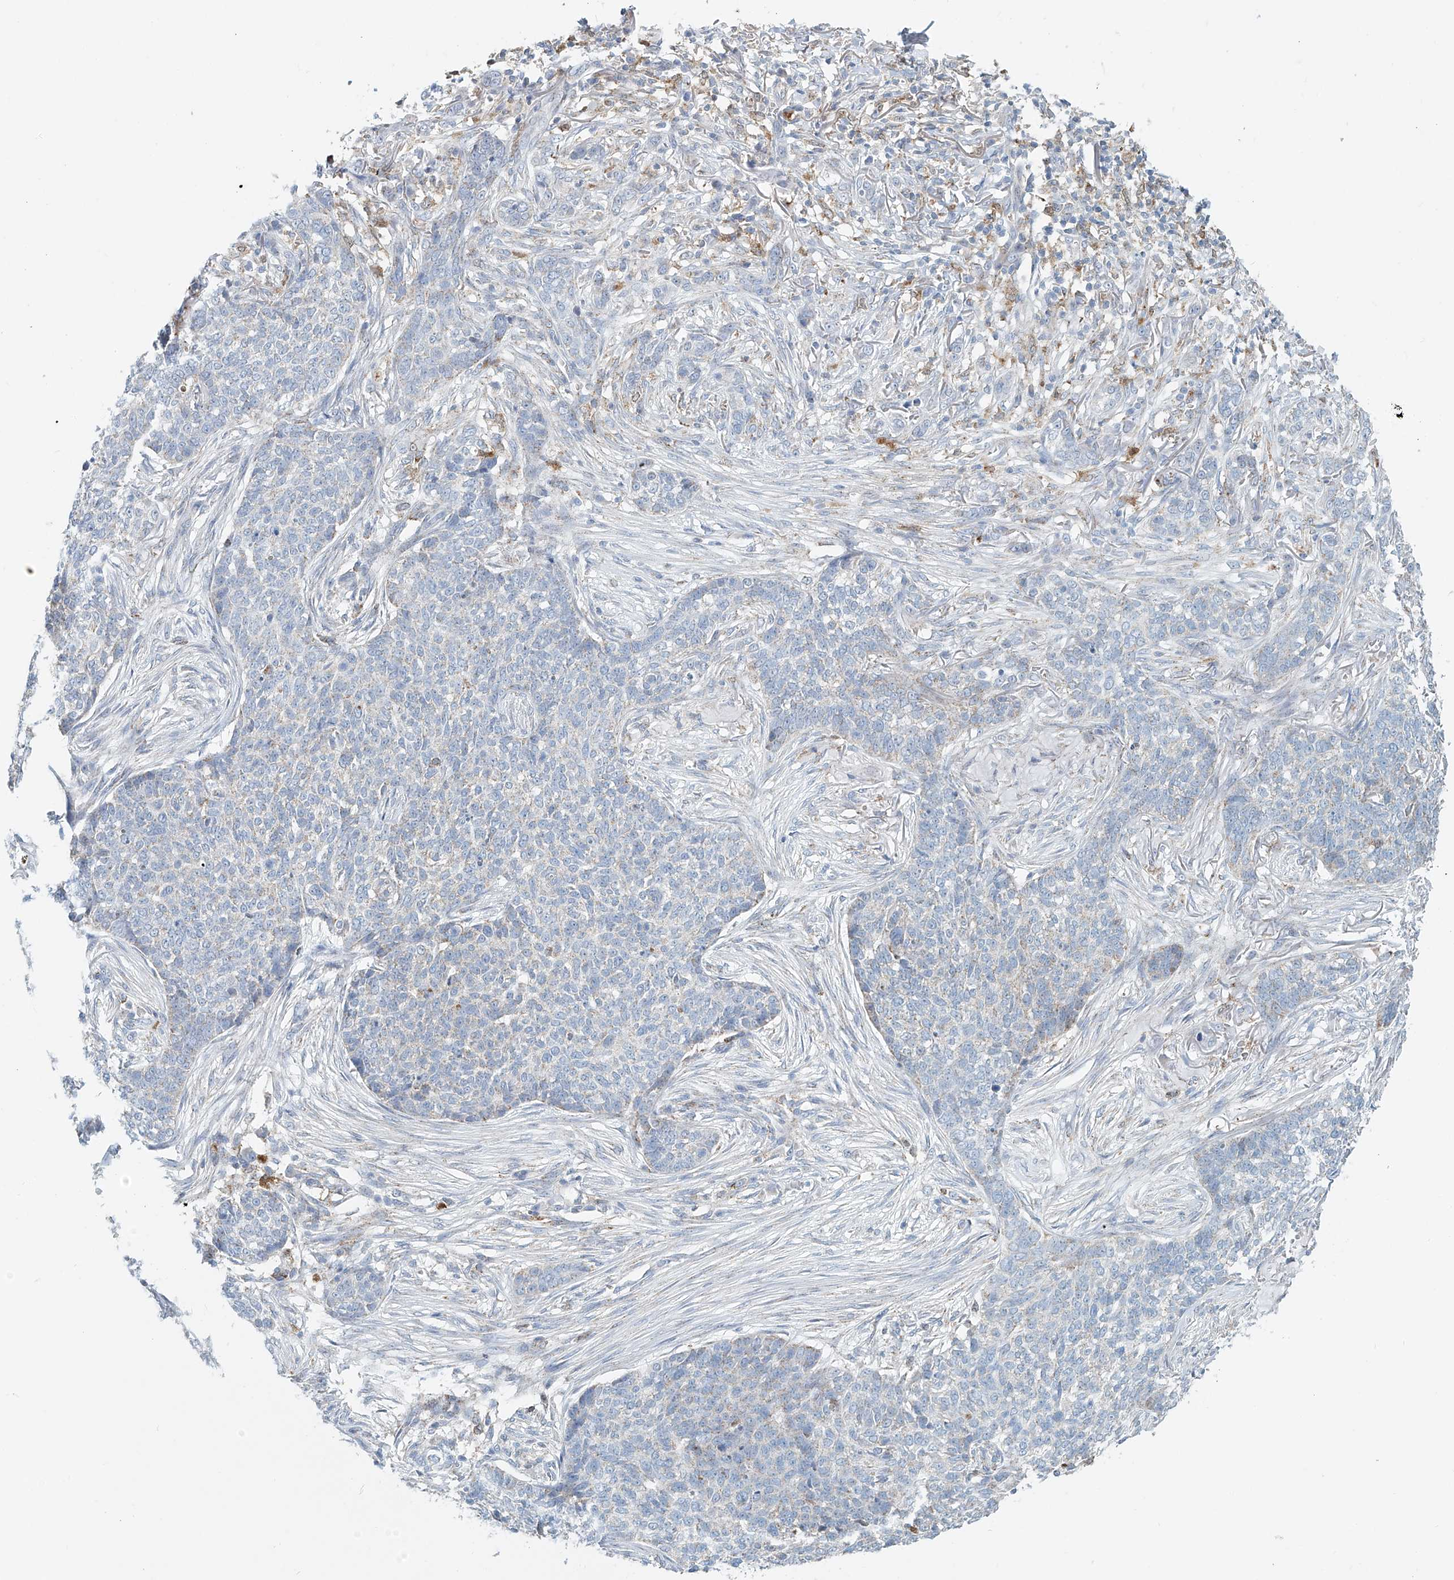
{"staining": {"intensity": "negative", "quantity": "none", "location": "none"}, "tissue": "skin cancer", "cell_type": "Tumor cells", "image_type": "cancer", "snomed": [{"axis": "morphology", "description": "Basal cell carcinoma"}, {"axis": "topography", "description": "Skin"}], "caption": "There is no significant expression in tumor cells of basal cell carcinoma (skin).", "gene": "PTPRA", "patient": {"sex": "male", "age": 85}}